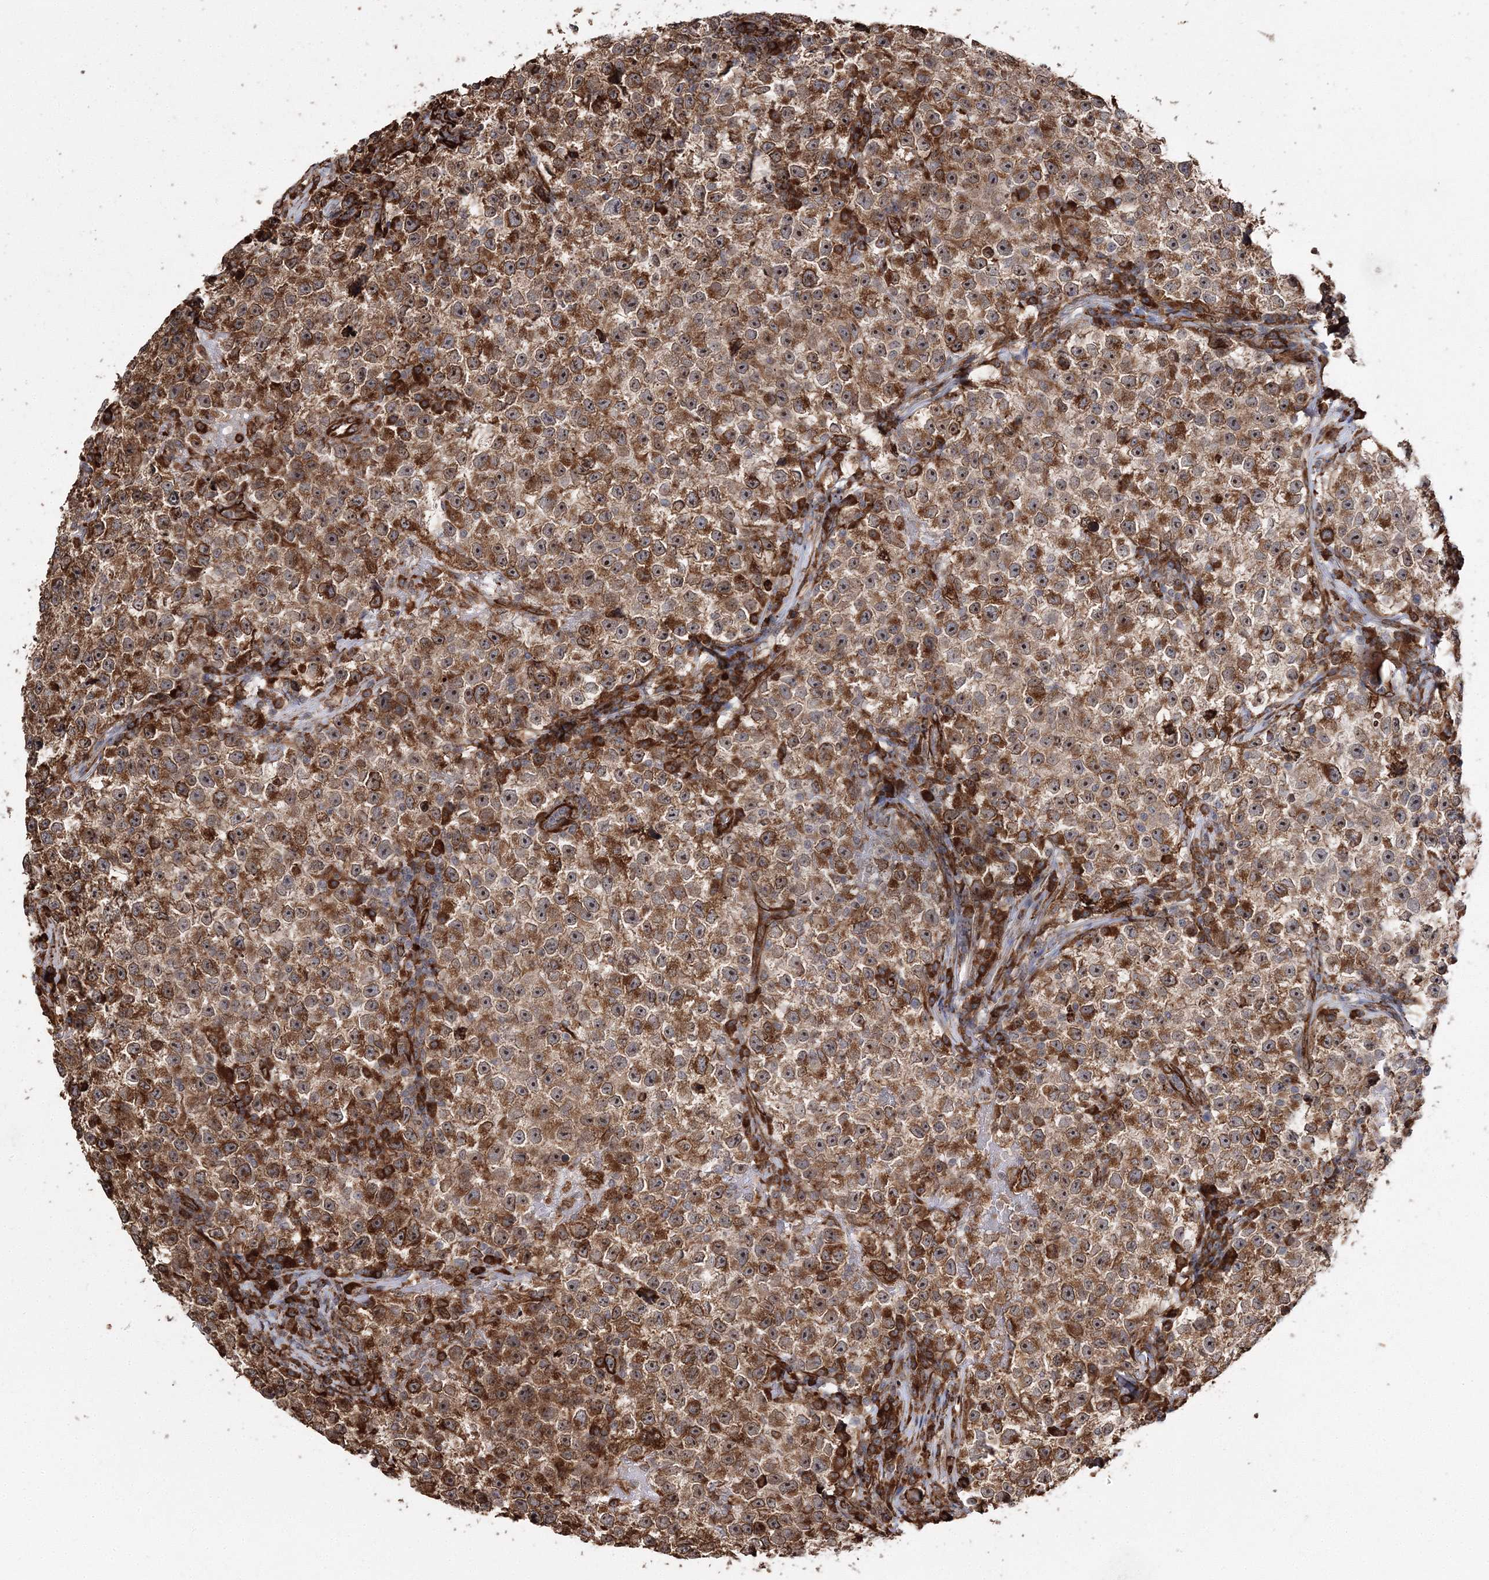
{"staining": {"intensity": "moderate", "quantity": ">75%", "location": "cytoplasmic/membranous"}, "tissue": "testis cancer", "cell_type": "Tumor cells", "image_type": "cancer", "snomed": [{"axis": "morphology", "description": "Seminoma, NOS"}, {"axis": "topography", "description": "Testis"}], "caption": "An immunohistochemistry (IHC) image of tumor tissue is shown. Protein staining in brown shows moderate cytoplasmic/membranous positivity in seminoma (testis) within tumor cells.", "gene": "SCRN3", "patient": {"sex": "male", "age": 22}}